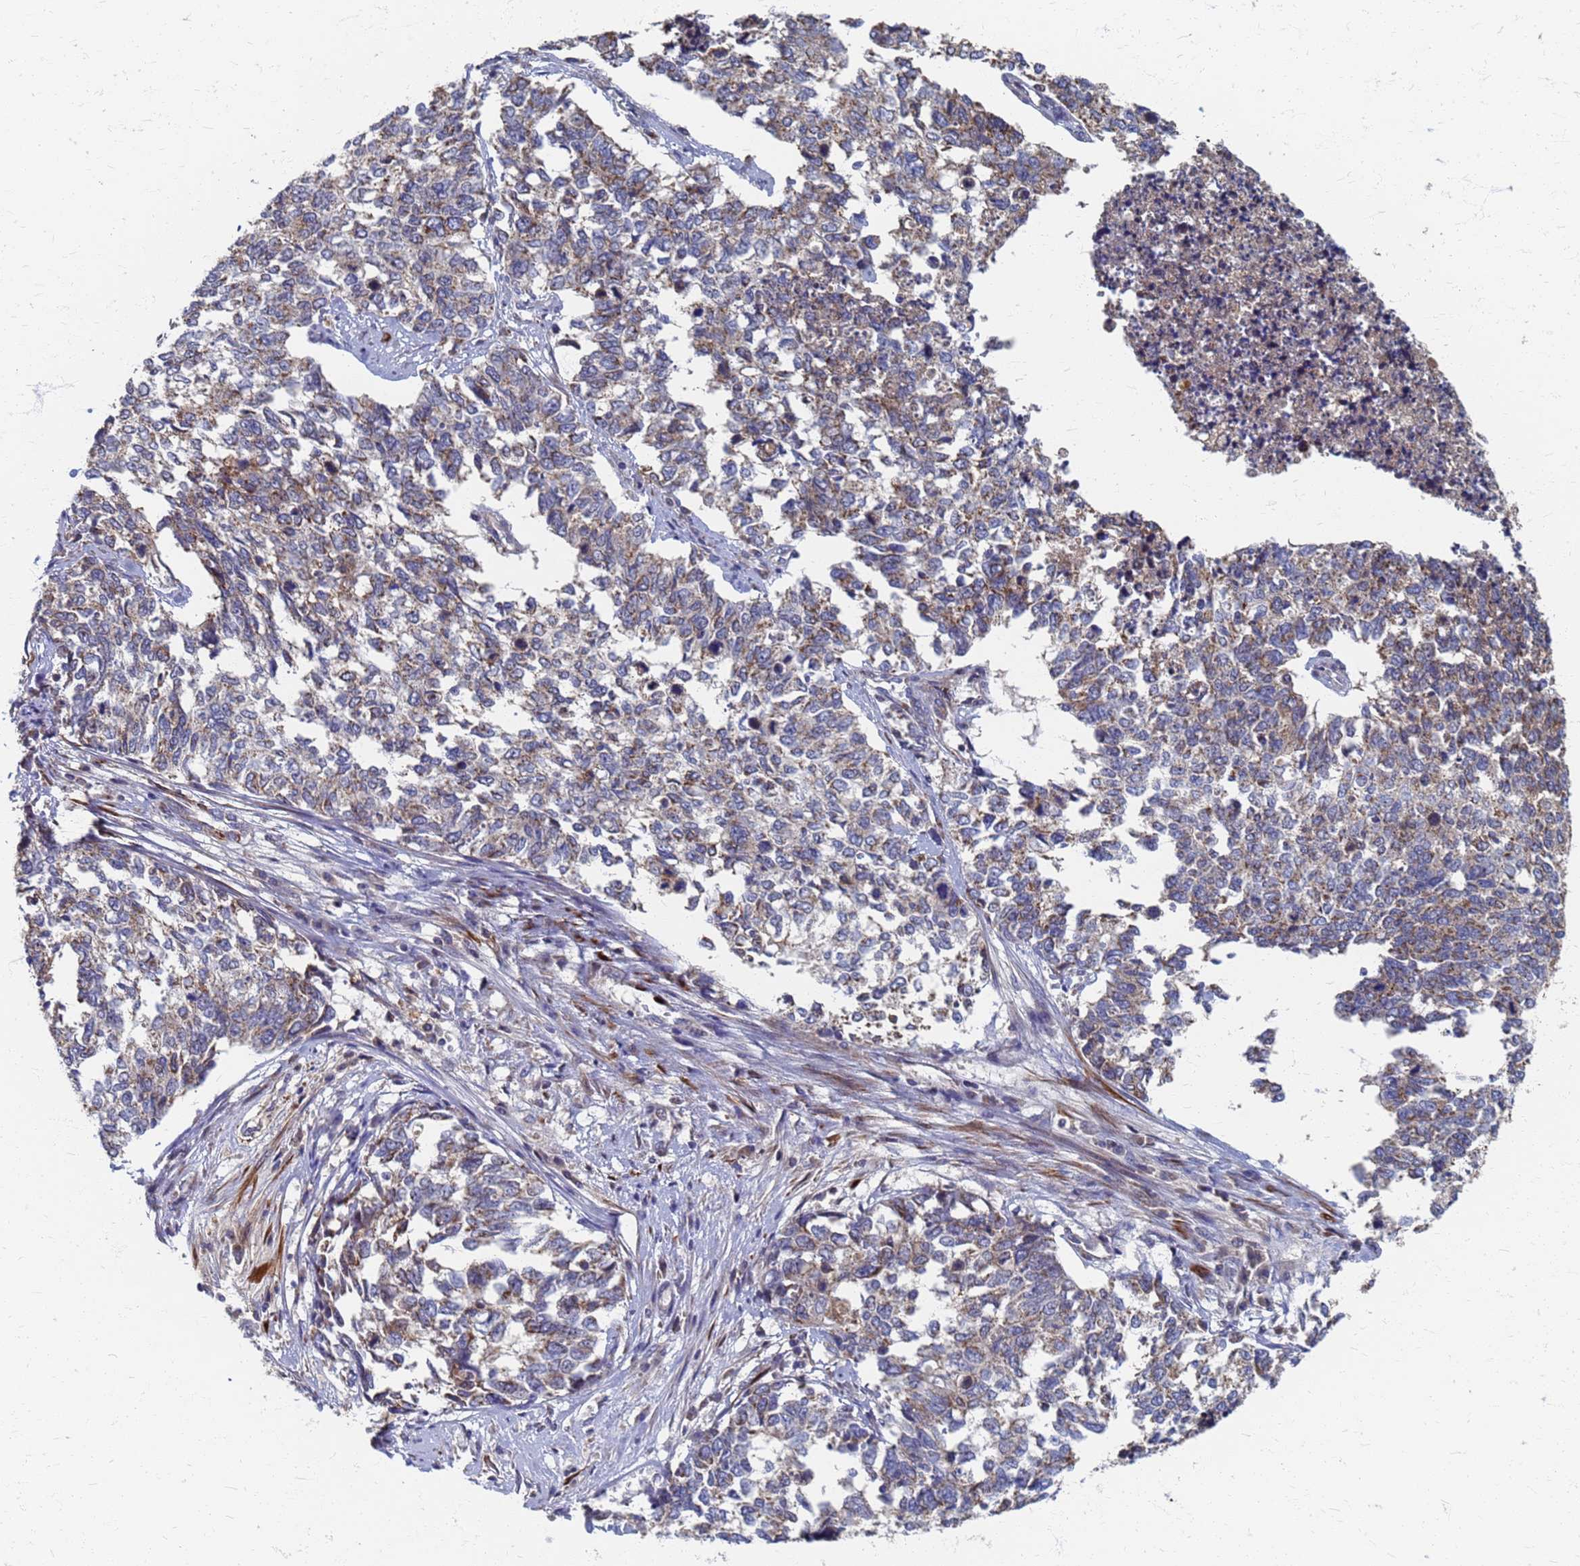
{"staining": {"intensity": "moderate", "quantity": "<25%", "location": "cytoplasmic/membranous"}, "tissue": "cervical cancer", "cell_type": "Tumor cells", "image_type": "cancer", "snomed": [{"axis": "morphology", "description": "Squamous cell carcinoma, NOS"}, {"axis": "topography", "description": "Cervix"}], "caption": "Moderate cytoplasmic/membranous protein positivity is identified in about <25% of tumor cells in cervical squamous cell carcinoma. The protein is stained brown, and the nuclei are stained in blue (DAB (3,3'-diaminobenzidine) IHC with brightfield microscopy, high magnification).", "gene": "ATPAF1", "patient": {"sex": "female", "age": 63}}